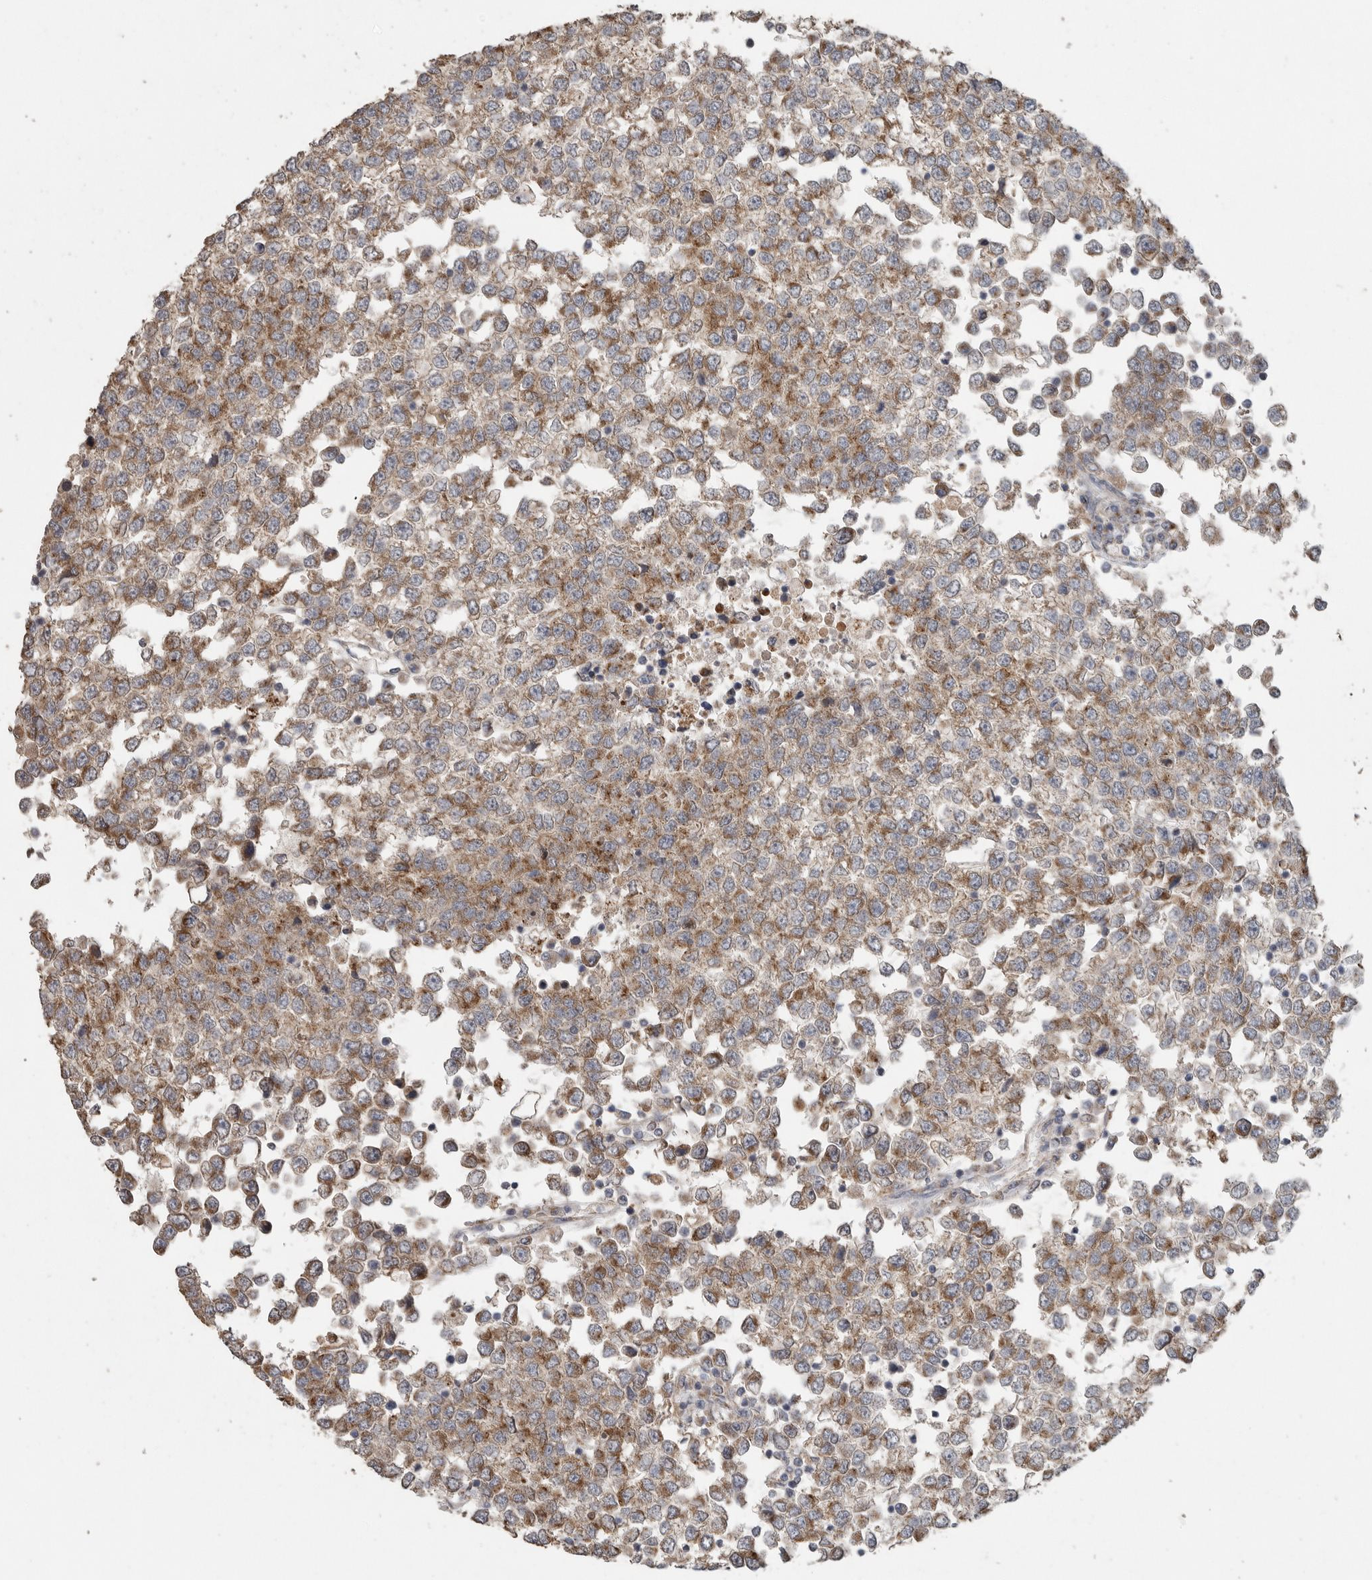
{"staining": {"intensity": "moderate", "quantity": ">75%", "location": "cytoplasmic/membranous"}, "tissue": "testis cancer", "cell_type": "Tumor cells", "image_type": "cancer", "snomed": [{"axis": "morphology", "description": "Seminoma, NOS"}, {"axis": "topography", "description": "Testis"}], "caption": "Immunohistochemistry photomicrograph of neoplastic tissue: seminoma (testis) stained using immunohistochemistry (IHC) exhibits medium levels of moderate protein expression localized specifically in the cytoplasmic/membranous of tumor cells, appearing as a cytoplasmic/membranous brown color.", "gene": "PODXL2", "patient": {"sex": "male", "age": 65}}